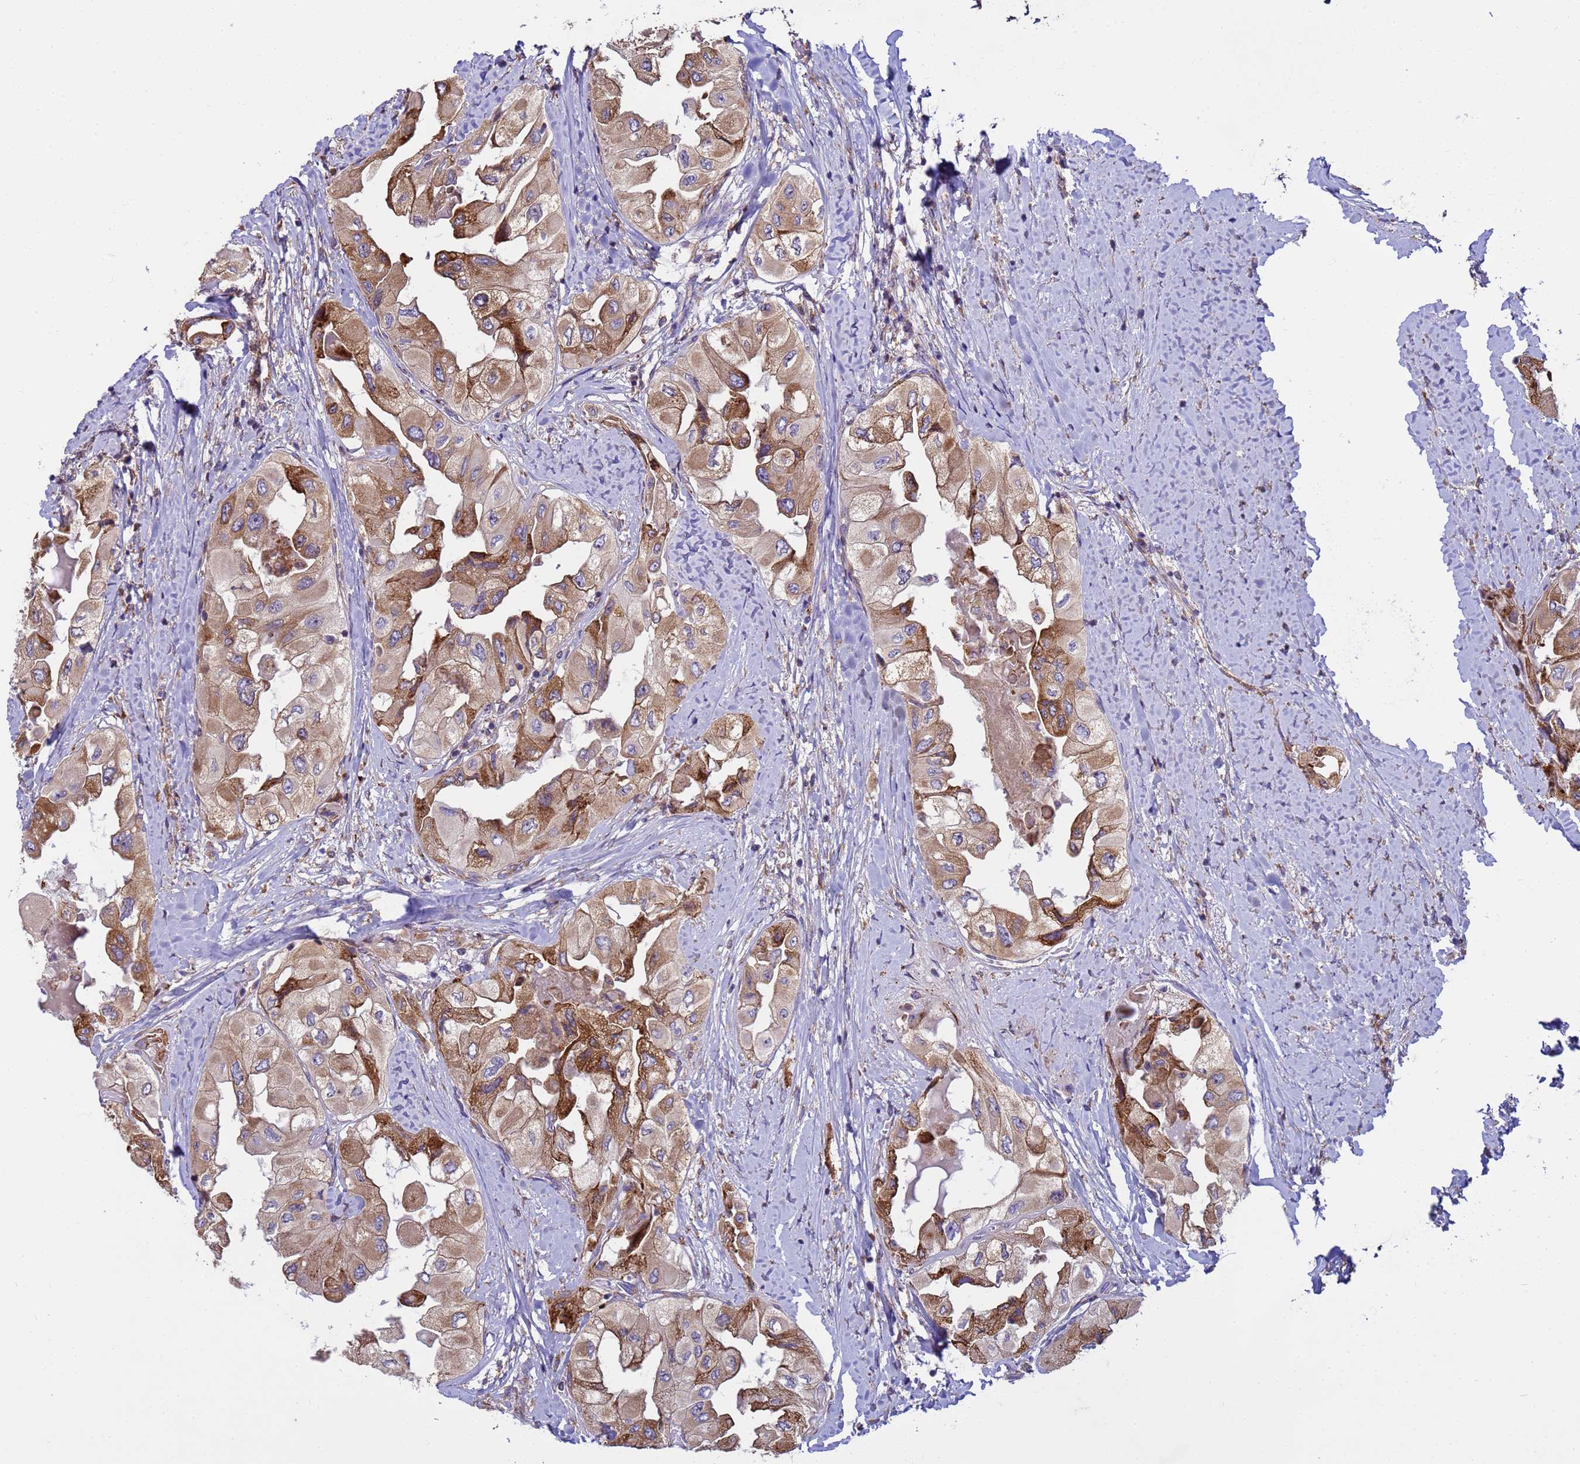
{"staining": {"intensity": "moderate", "quantity": ">75%", "location": "cytoplasmic/membranous"}, "tissue": "thyroid cancer", "cell_type": "Tumor cells", "image_type": "cancer", "snomed": [{"axis": "morphology", "description": "Normal tissue, NOS"}, {"axis": "morphology", "description": "Papillary adenocarcinoma, NOS"}, {"axis": "topography", "description": "Thyroid gland"}], "caption": "Thyroid papillary adenocarcinoma stained with immunohistochemistry (IHC) demonstrates moderate cytoplasmic/membranous positivity in approximately >75% of tumor cells. (brown staining indicates protein expression, while blue staining denotes nuclei).", "gene": "THAP5", "patient": {"sex": "female", "age": 59}}